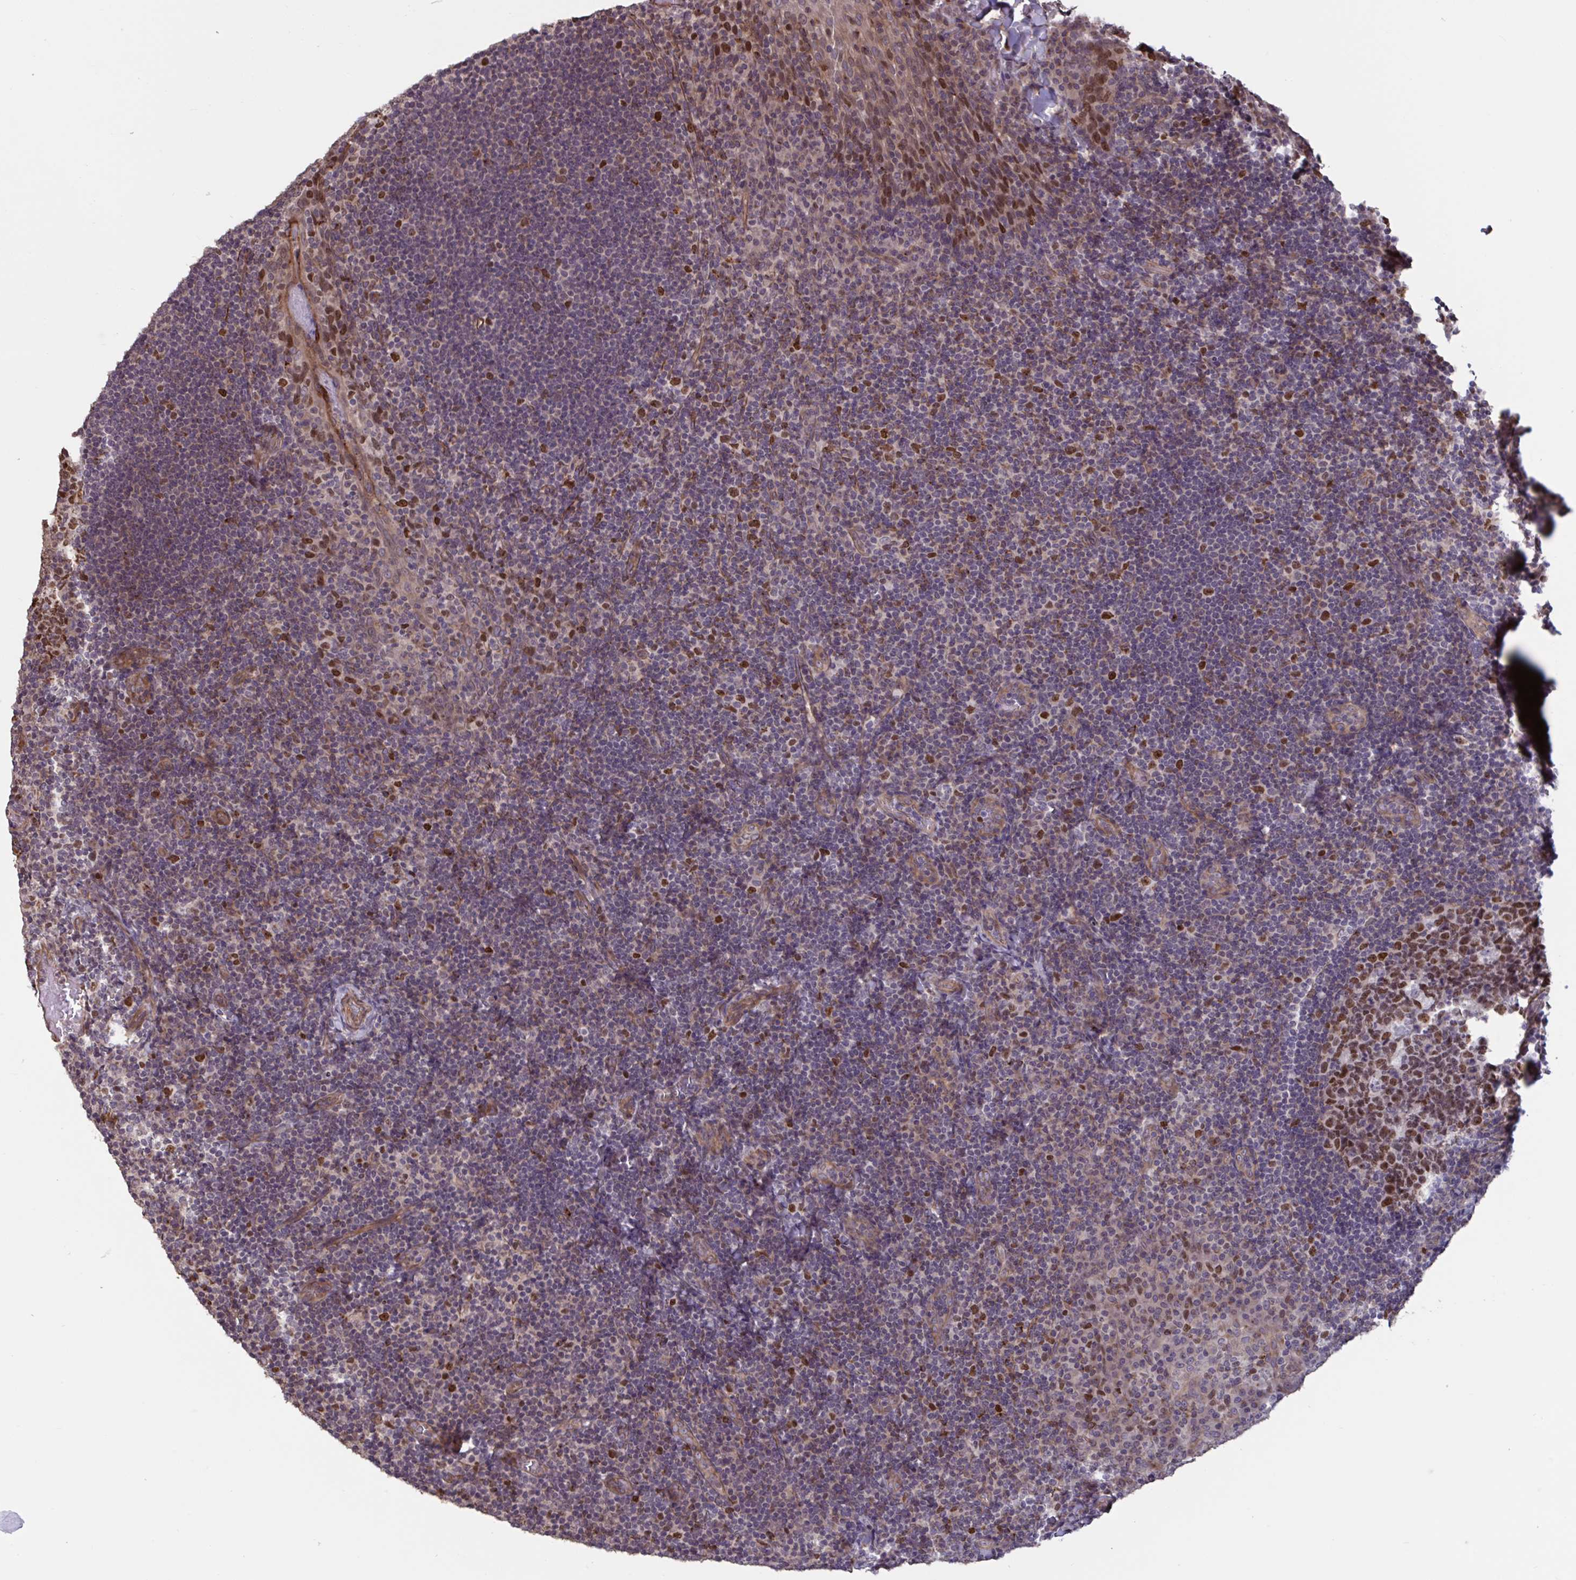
{"staining": {"intensity": "strong", "quantity": "25%-75%", "location": "nuclear"}, "tissue": "tonsil", "cell_type": "Germinal center cells", "image_type": "normal", "snomed": [{"axis": "morphology", "description": "Normal tissue, NOS"}, {"axis": "topography", "description": "Tonsil"}], "caption": "Immunohistochemistry (DAB) staining of normal human tonsil exhibits strong nuclear protein positivity in about 25%-75% of germinal center cells.", "gene": "IPO5", "patient": {"sex": "male", "age": 17}}